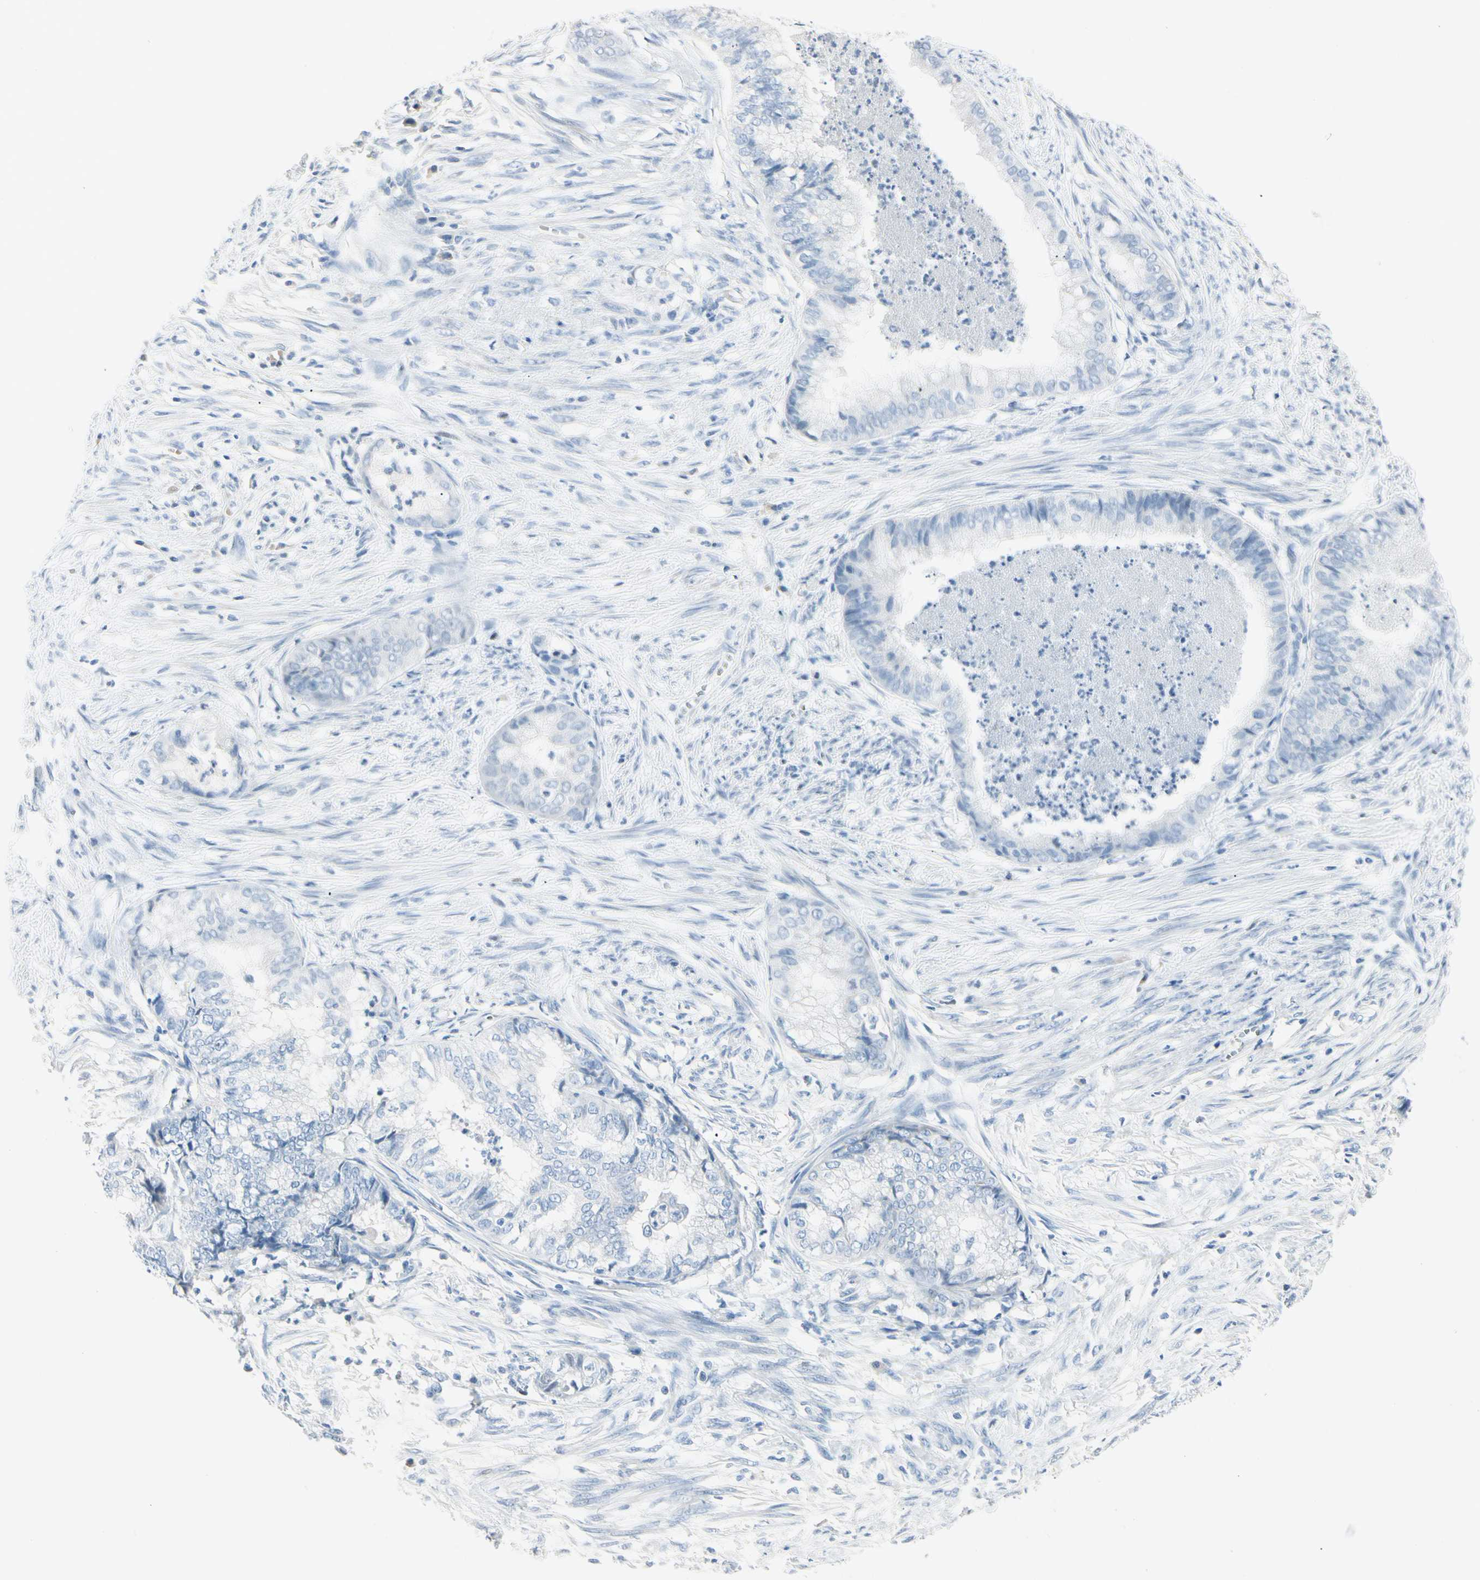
{"staining": {"intensity": "negative", "quantity": "none", "location": "none"}, "tissue": "endometrial cancer", "cell_type": "Tumor cells", "image_type": "cancer", "snomed": [{"axis": "morphology", "description": "Necrosis, NOS"}, {"axis": "morphology", "description": "Adenocarcinoma, NOS"}, {"axis": "topography", "description": "Endometrium"}], "caption": "Micrograph shows no significant protein staining in tumor cells of endometrial adenocarcinoma. (Brightfield microscopy of DAB immunohistochemistry (IHC) at high magnification).", "gene": "CA1", "patient": {"sex": "female", "age": 79}}